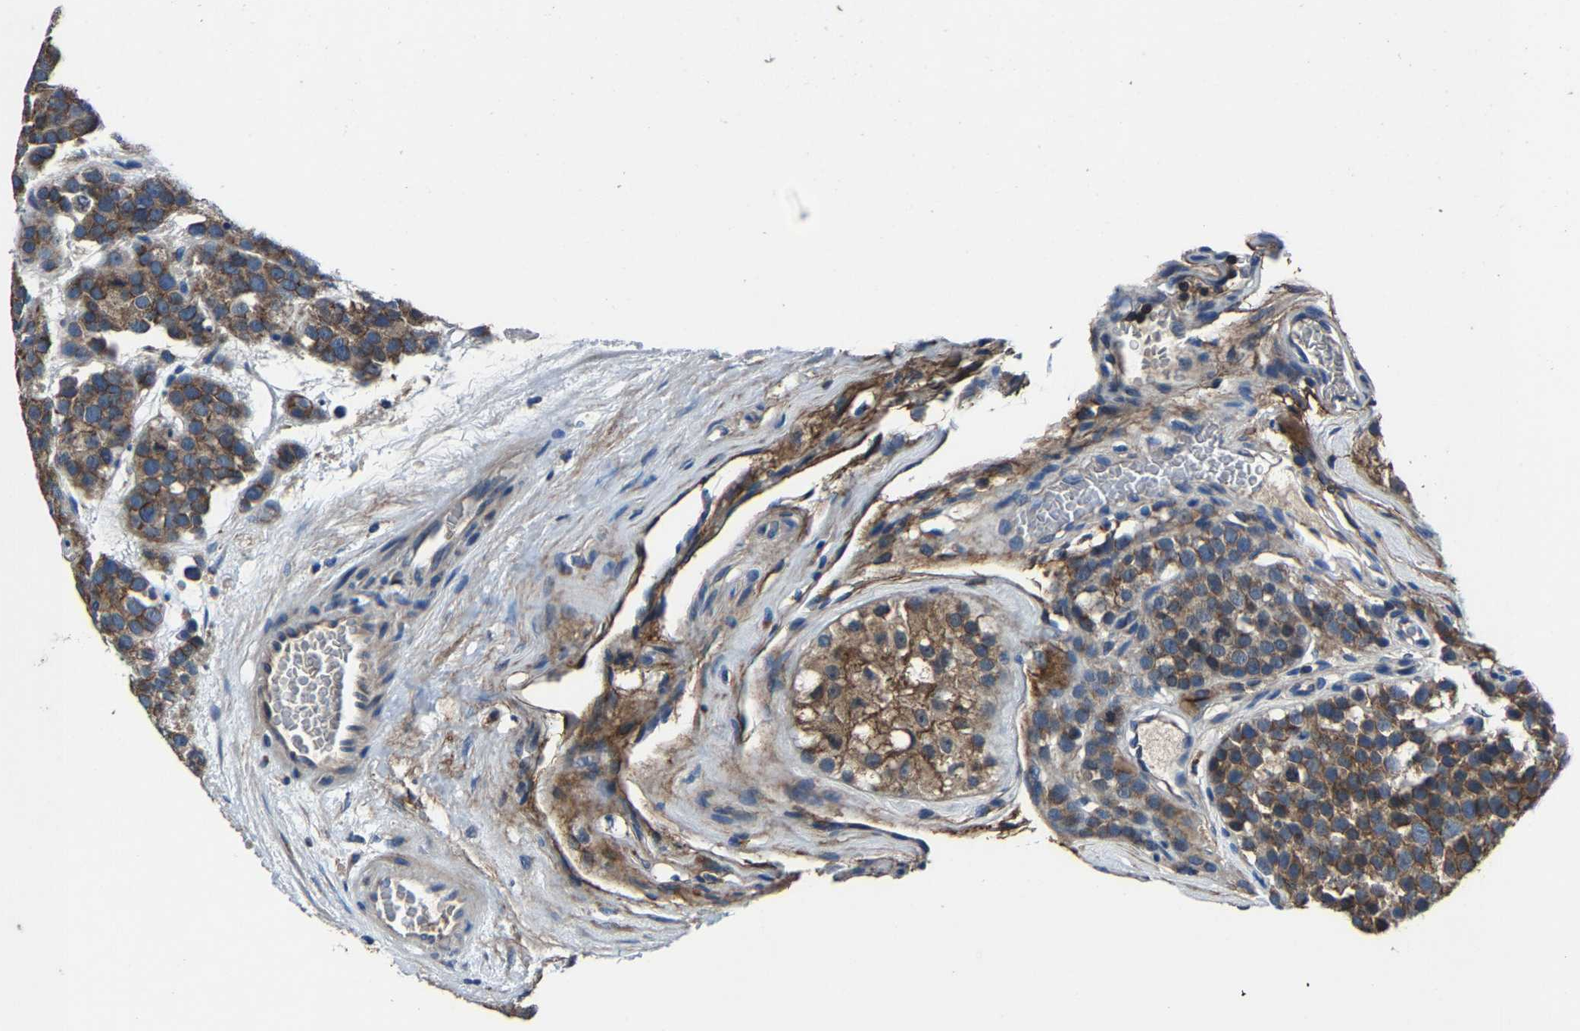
{"staining": {"intensity": "moderate", "quantity": ">75%", "location": "cytoplasmic/membranous"}, "tissue": "testis cancer", "cell_type": "Tumor cells", "image_type": "cancer", "snomed": [{"axis": "morphology", "description": "Seminoma, NOS"}, {"axis": "topography", "description": "Testis"}], "caption": "Tumor cells exhibit medium levels of moderate cytoplasmic/membranous positivity in about >75% of cells in human seminoma (testis). (DAB (3,3'-diaminobenzidine) IHC, brown staining for protein, blue staining for nuclei).", "gene": "KIAA1958", "patient": {"sex": "male", "age": 71}}